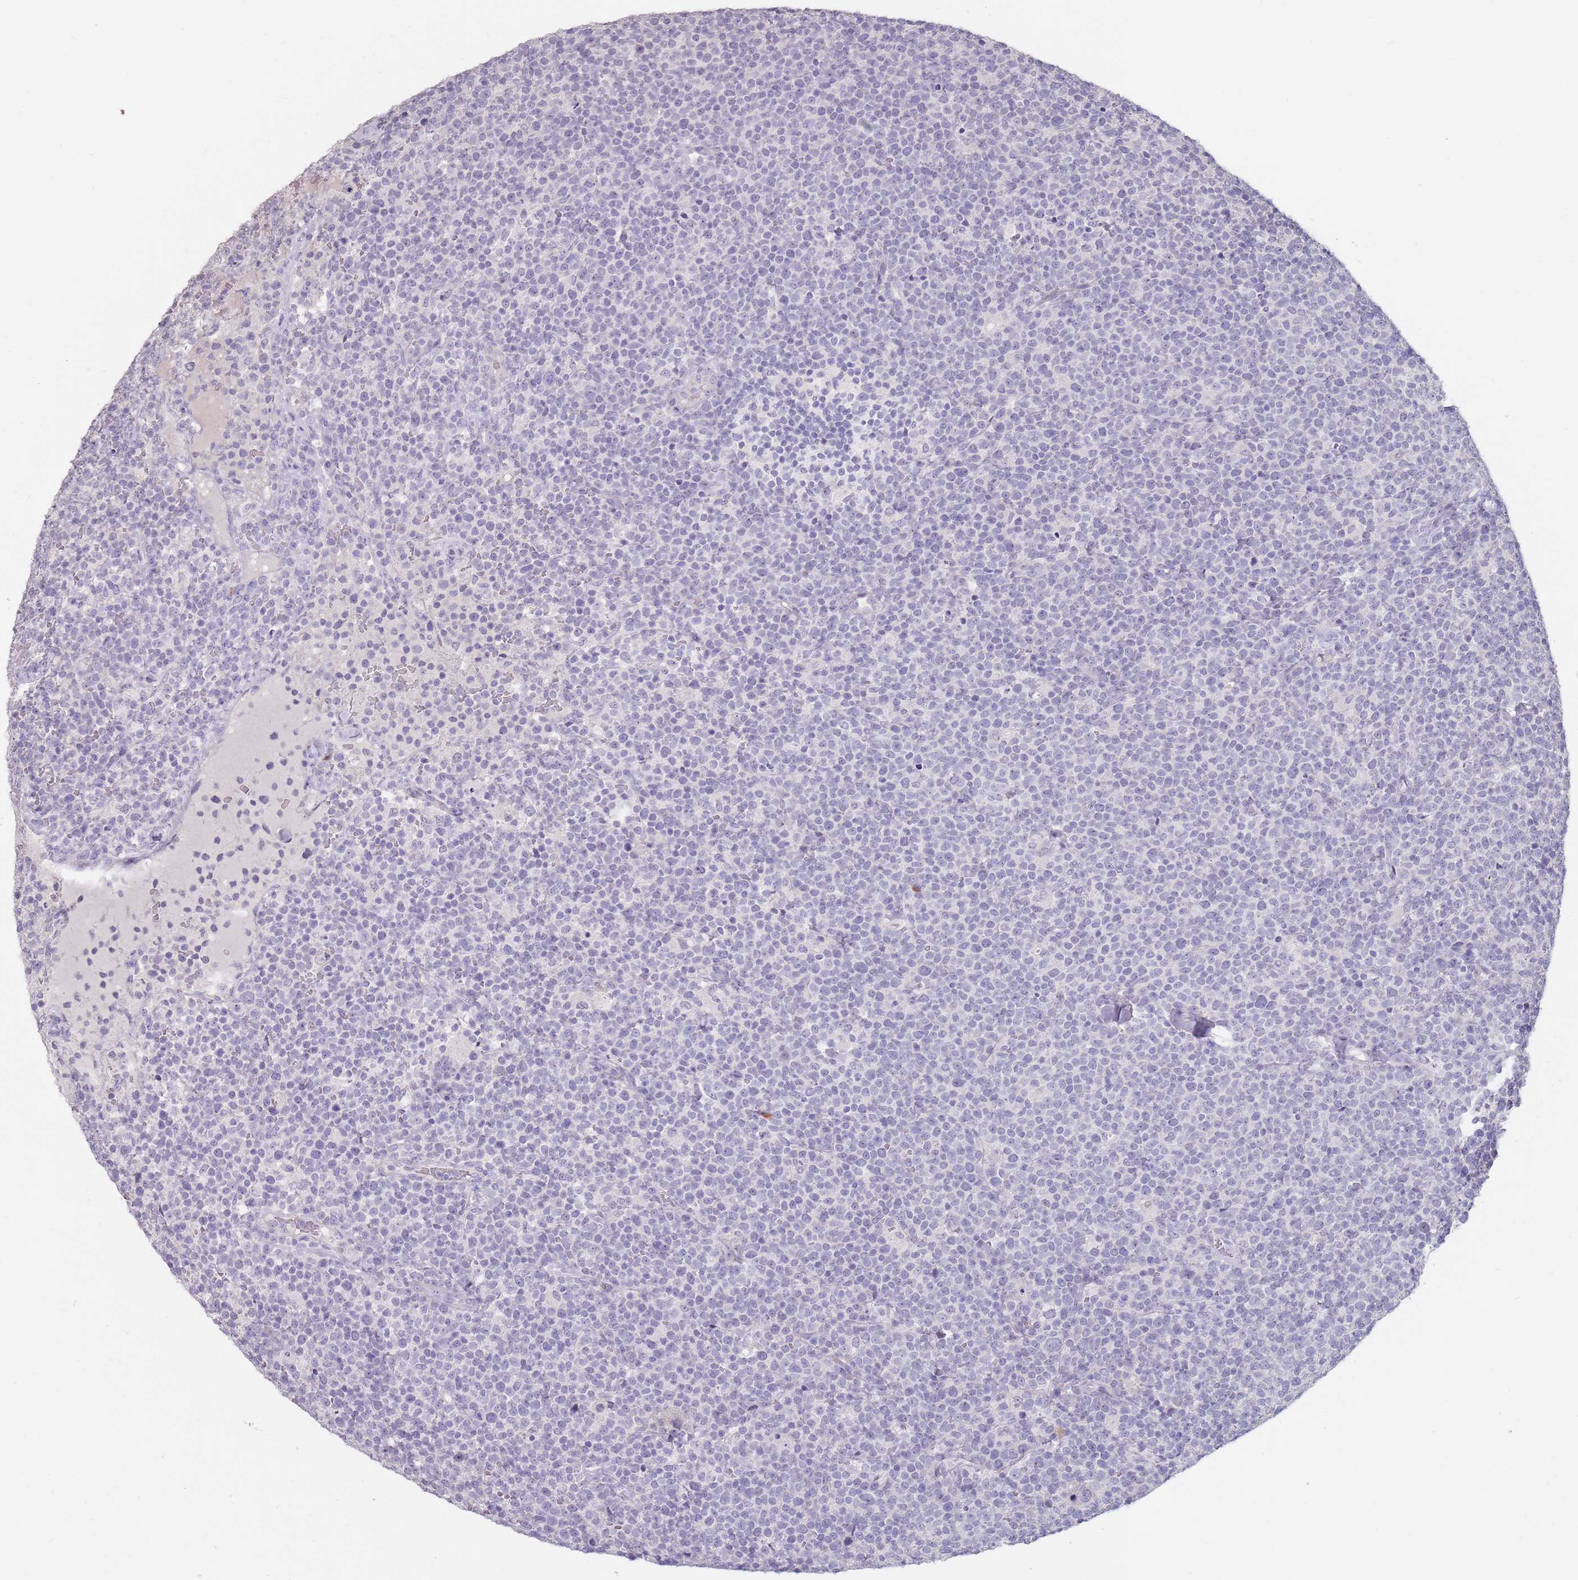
{"staining": {"intensity": "negative", "quantity": "none", "location": "none"}, "tissue": "lymphoma", "cell_type": "Tumor cells", "image_type": "cancer", "snomed": [{"axis": "morphology", "description": "Malignant lymphoma, non-Hodgkin's type, High grade"}, {"axis": "topography", "description": "Lymph node"}], "caption": "Histopathology image shows no significant protein positivity in tumor cells of lymphoma. (IHC, brightfield microscopy, high magnification).", "gene": "STYK1", "patient": {"sex": "male", "age": 61}}